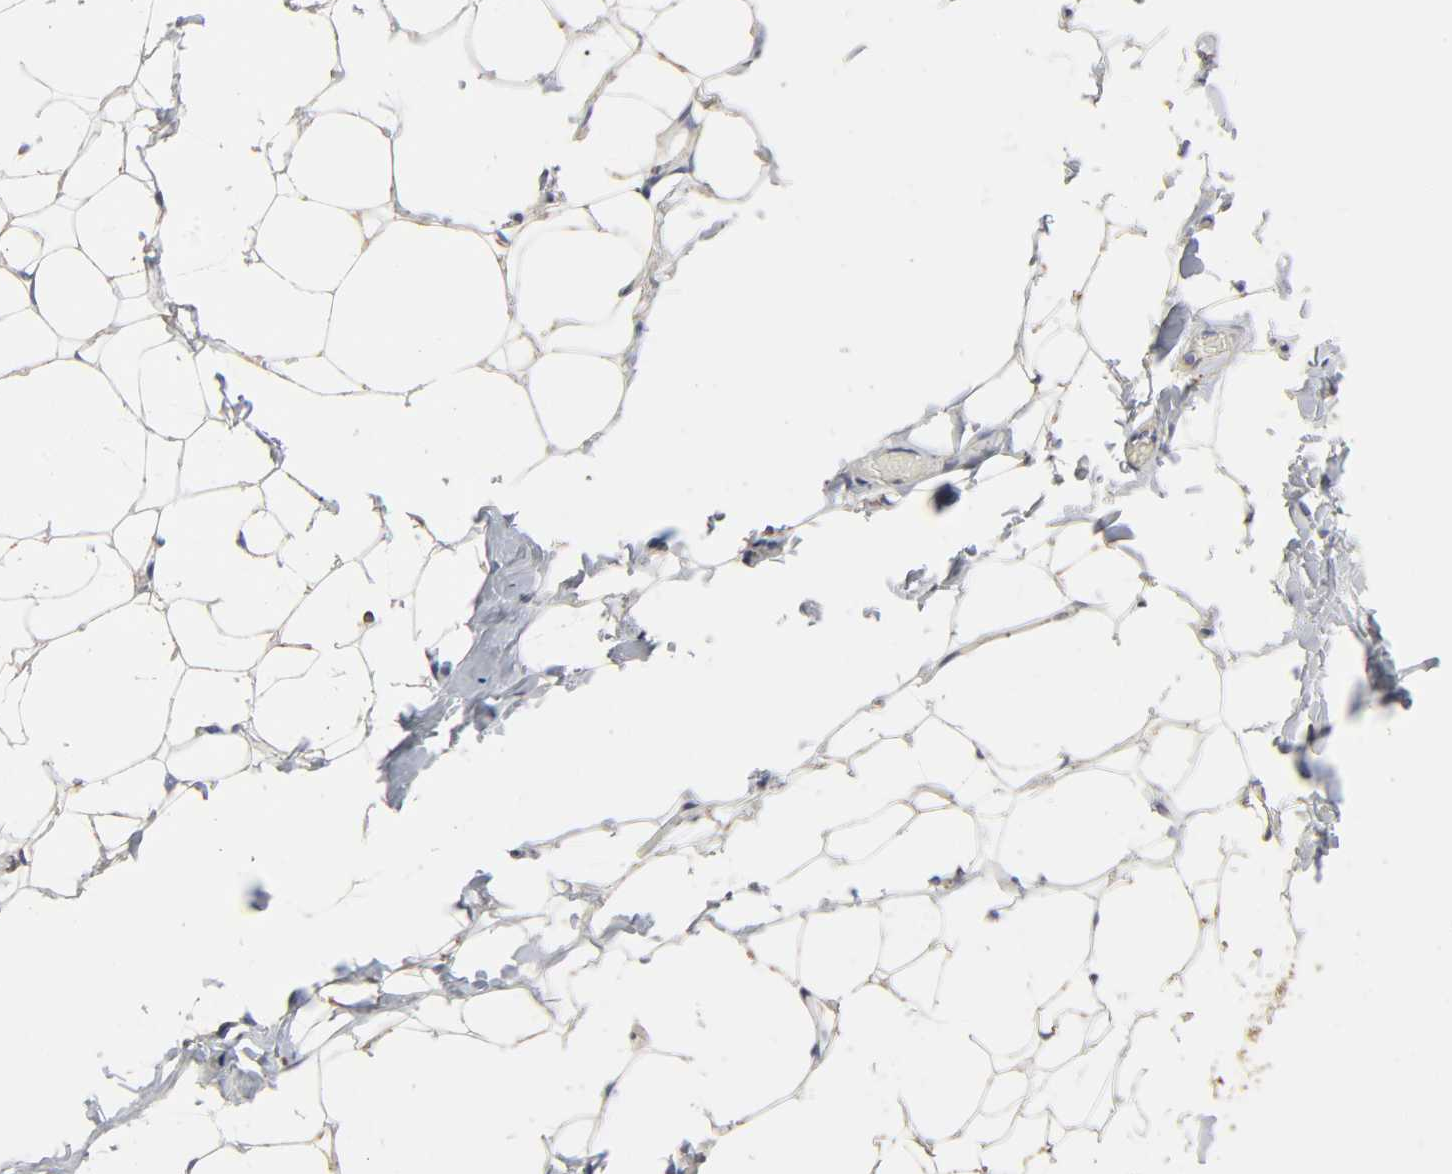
{"staining": {"intensity": "weak", "quantity": "25%-75%", "location": "cytoplasmic/membranous"}, "tissue": "adipose tissue", "cell_type": "Adipocytes", "image_type": "normal", "snomed": [{"axis": "morphology", "description": "Normal tissue, NOS"}, {"axis": "morphology", "description": "Cholangiocarcinoma"}, {"axis": "topography", "description": "Liver"}, {"axis": "topography", "description": "Peripheral nerve tissue"}], "caption": "IHC histopathology image of unremarkable adipose tissue: human adipose tissue stained using IHC demonstrates low levels of weak protein expression localized specifically in the cytoplasmic/membranous of adipocytes, appearing as a cytoplasmic/membranous brown color.", "gene": "COX6B1", "patient": {"sex": "male", "age": 50}}